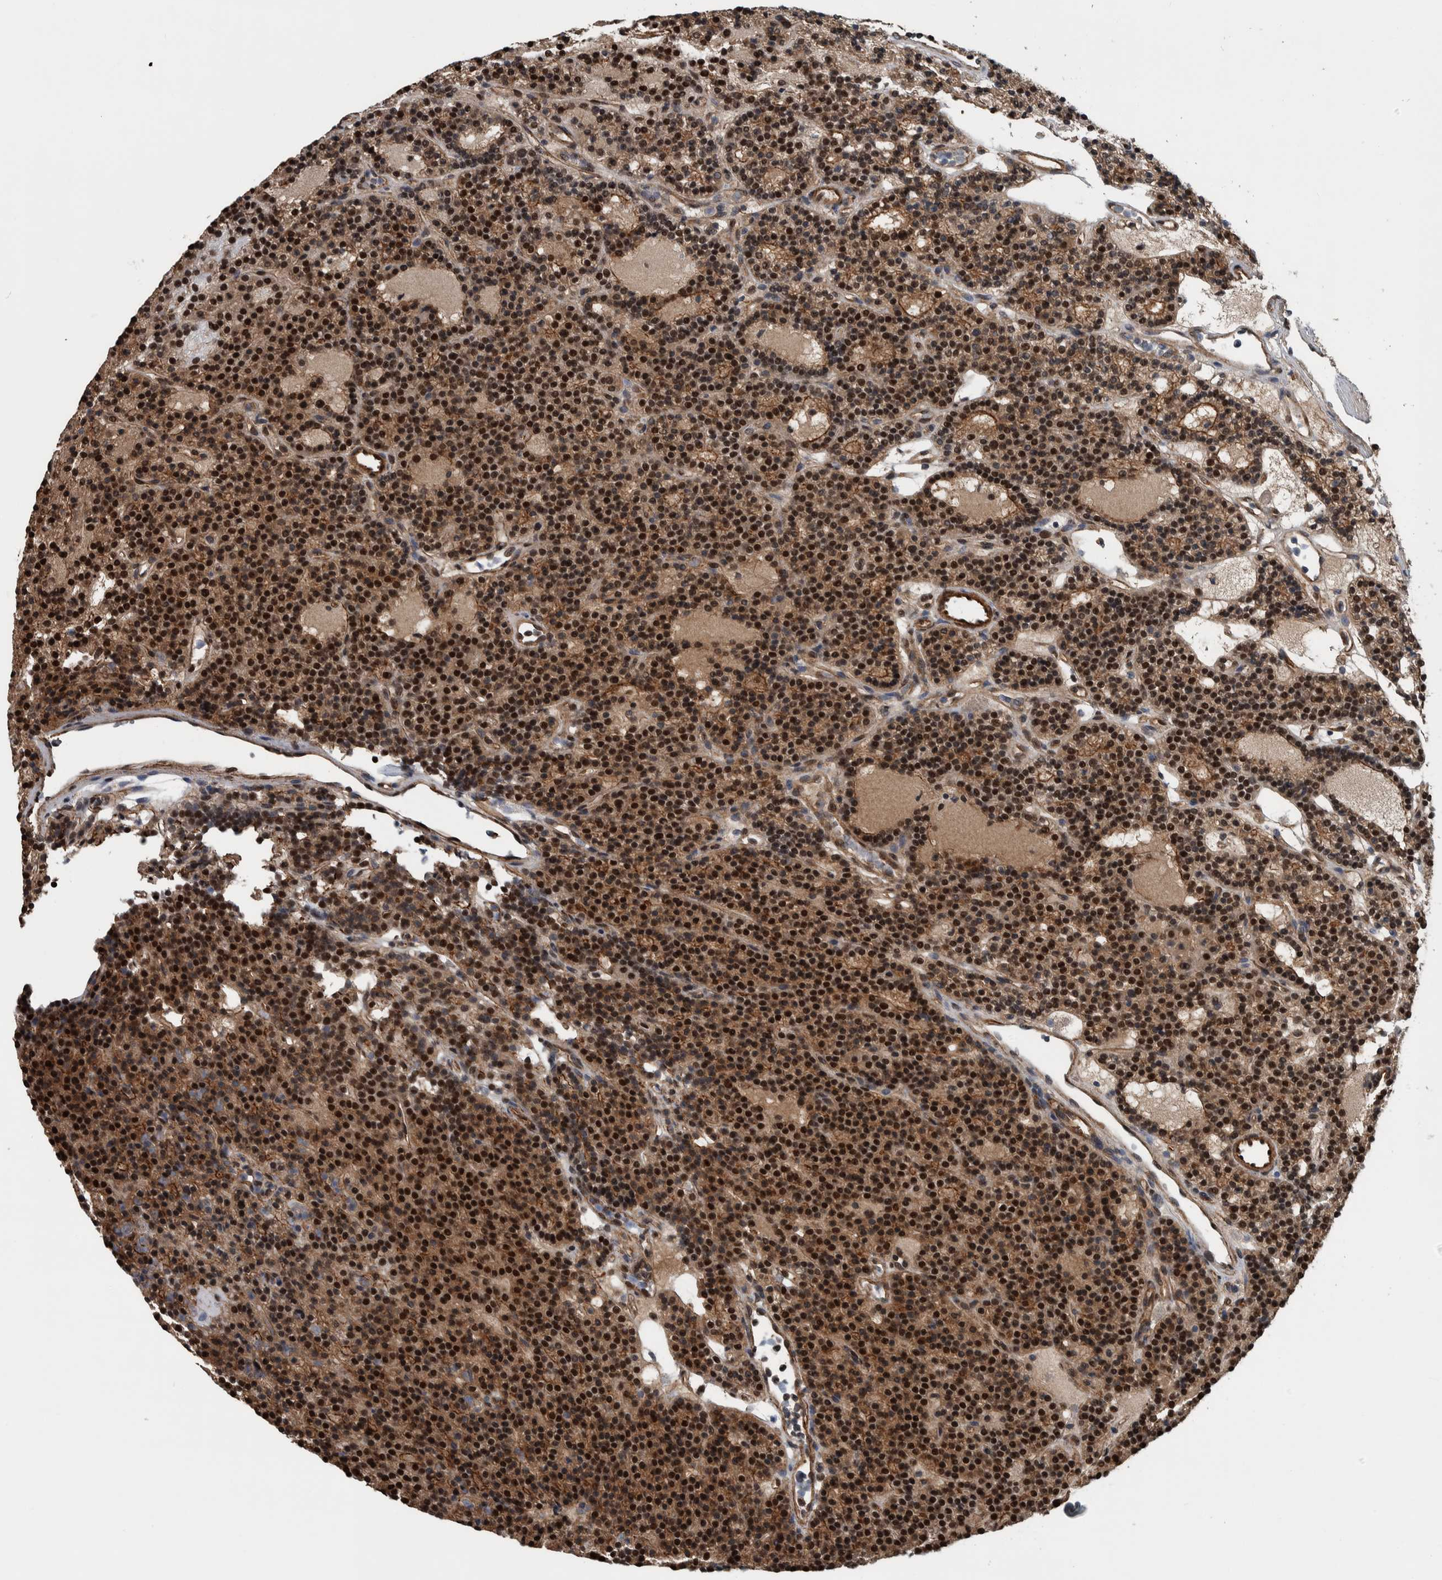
{"staining": {"intensity": "strong", "quantity": ">75%", "location": "cytoplasmic/membranous,nuclear"}, "tissue": "parathyroid gland", "cell_type": "Glandular cells", "image_type": "normal", "snomed": [{"axis": "morphology", "description": "Normal tissue, NOS"}, {"axis": "topography", "description": "Parathyroid gland"}], "caption": "Immunohistochemistry (IHC) (DAB) staining of benign parathyroid gland displays strong cytoplasmic/membranous,nuclear protein staining in about >75% of glandular cells.", "gene": "FAM135B", "patient": {"sex": "male", "age": 75}}